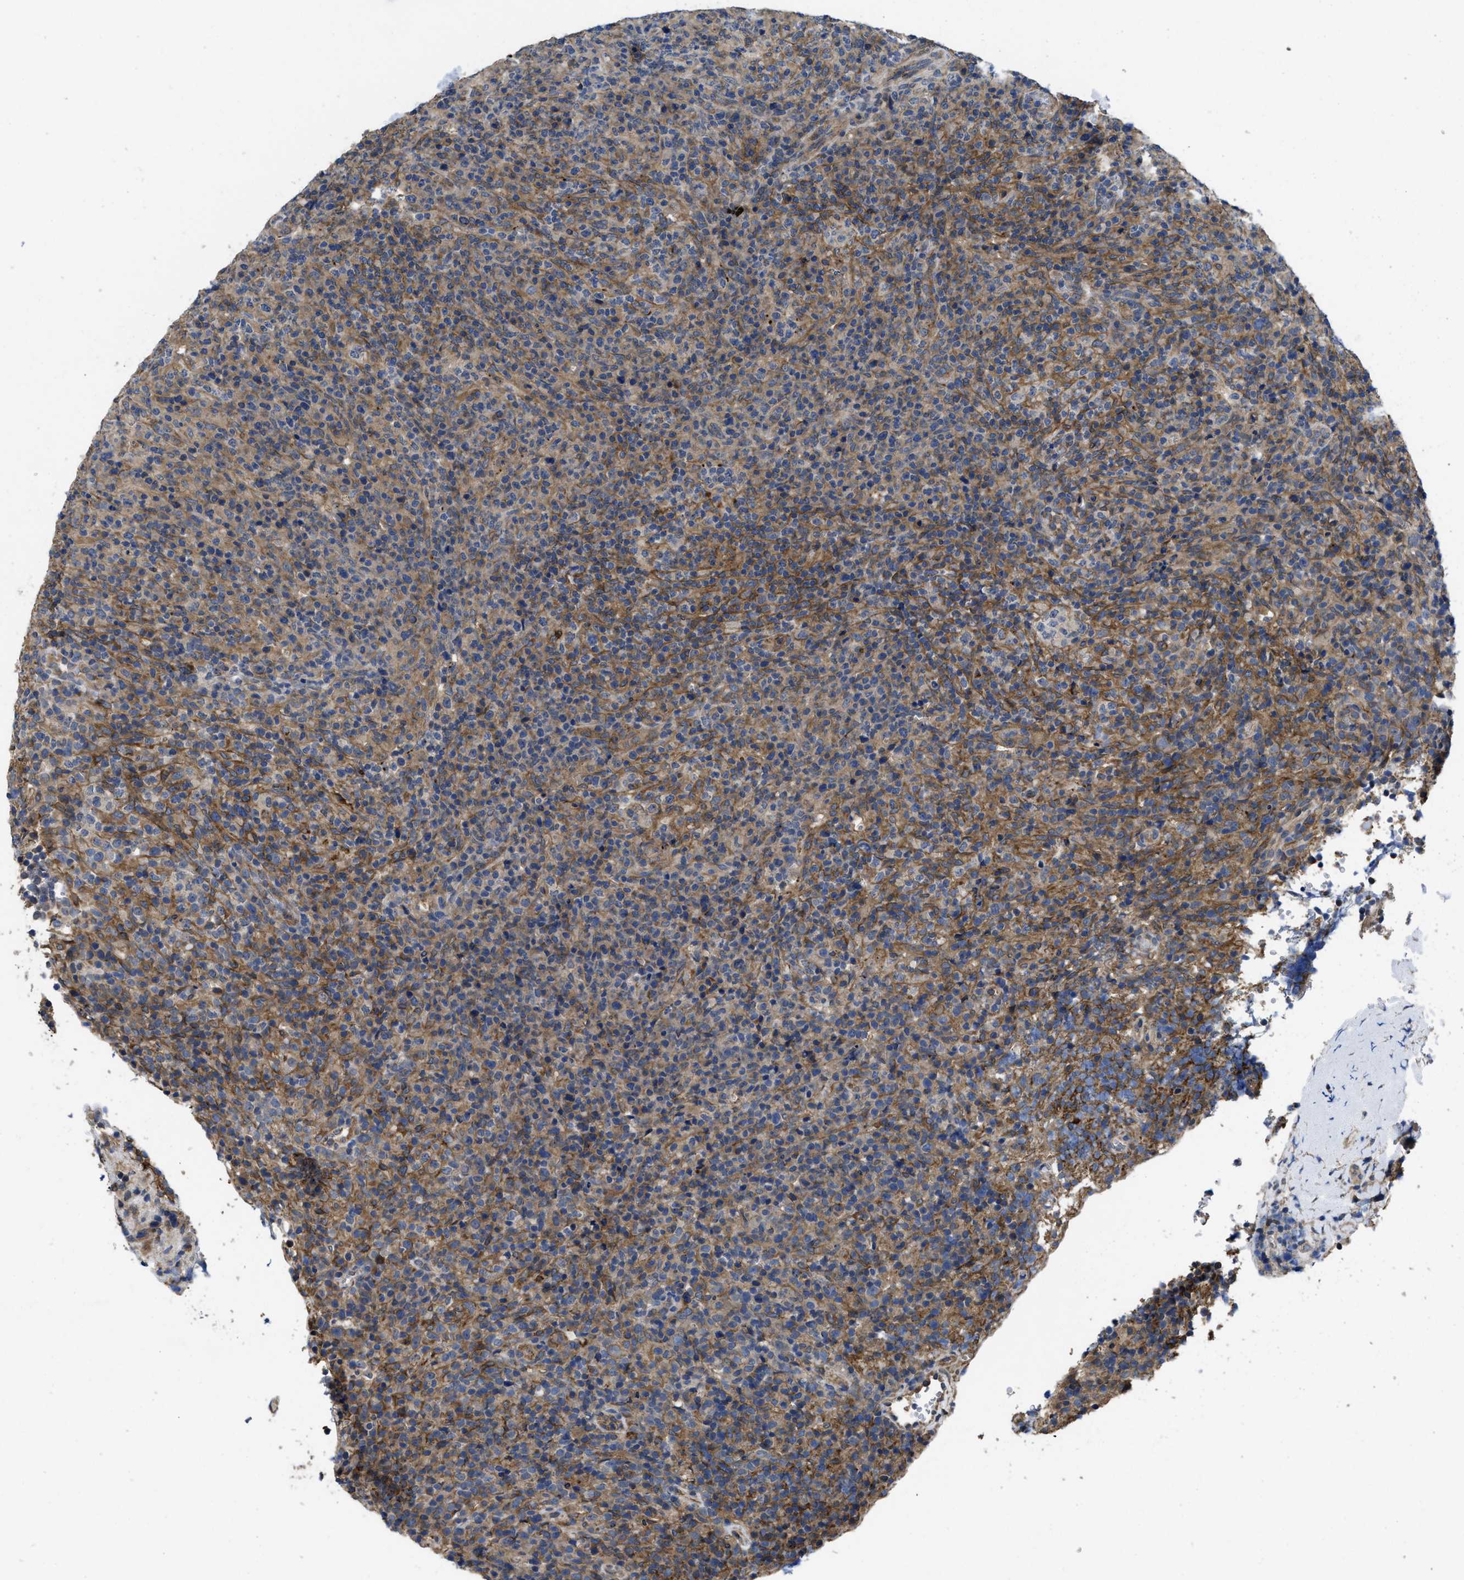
{"staining": {"intensity": "weak", "quantity": "25%-75%", "location": "cytoplasmic/membranous"}, "tissue": "lymphoma", "cell_type": "Tumor cells", "image_type": "cancer", "snomed": [{"axis": "morphology", "description": "Malignant lymphoma, non-Hodgkin's type, High grade"}, {"axis": "topography", "description": "Lymph node"}], "caption": "An immunohistochemistry photomicrograph of tumor tissue is shown. Protein staining in brown labels weak cytoplasmic/membranous positivity in malignant lymphoma, non-Hodgkin's type (high-grade) within tumor cells.", "gene": "PKD2", "patient": {"sex": "female", "age": 76}}